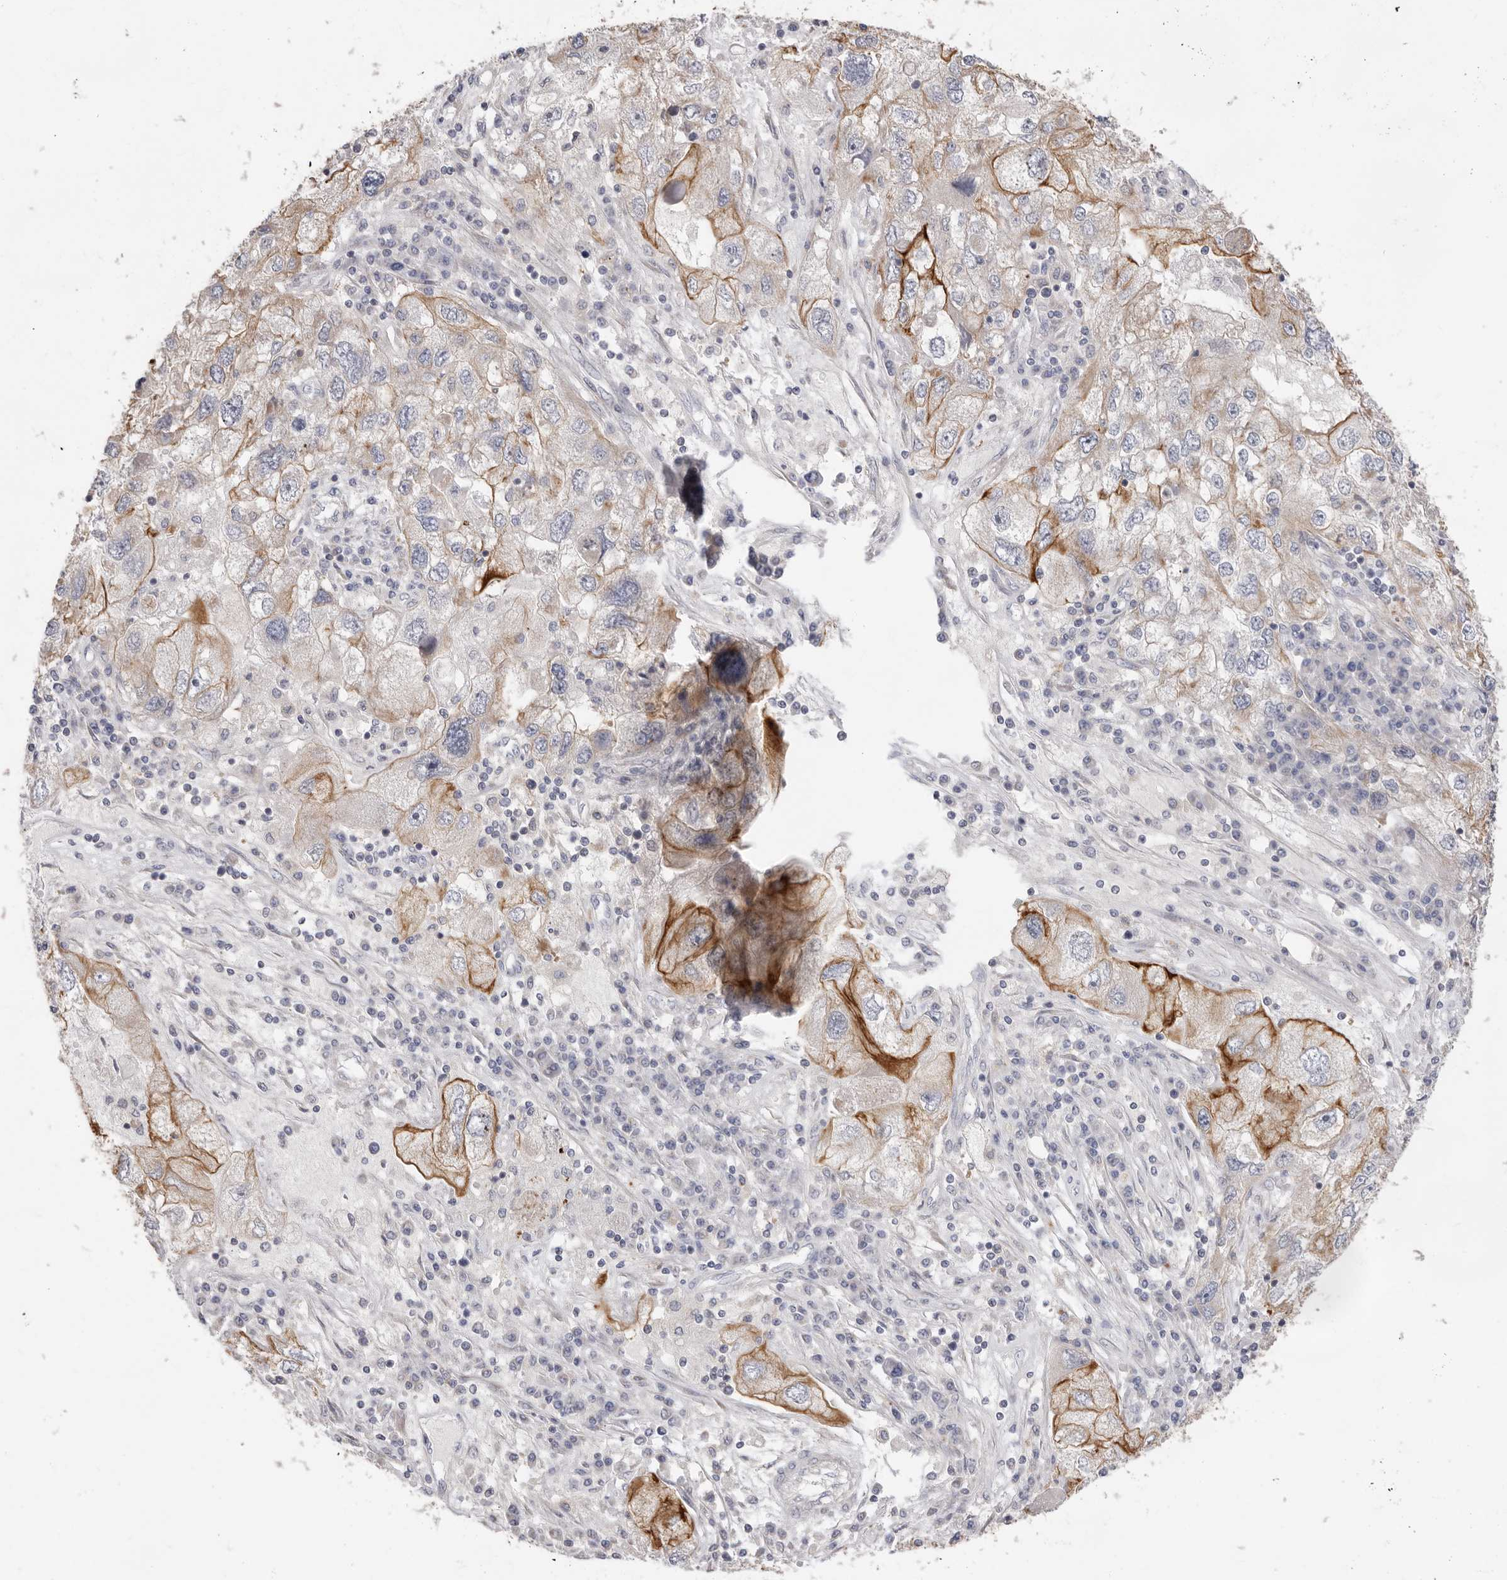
{"staining": {"intensity": "moderate", "quantity": "25%-75%", "location": "cytoplasmic/membranous"}, "tissue": "endometrial cancer", "cell_type": "Tumor cells", "image_type": "cancer", "snomed": [{"axis": "morphology", "description": "Adenocarcinoma, NOS"}, {"axis": "topography", "description": "Endometrium"}], "caption": "Endometrial adenocarcinoma was stained to show a protein in brown. There is medium levels of moderate cytoplasmic/membranous positivity in about 25%-75% of tumor cells. (Brightfield microscopy of DAB IHC at high magnification).", "gene": "USH1C", "patient": {"sex": "female", "age": 49}}